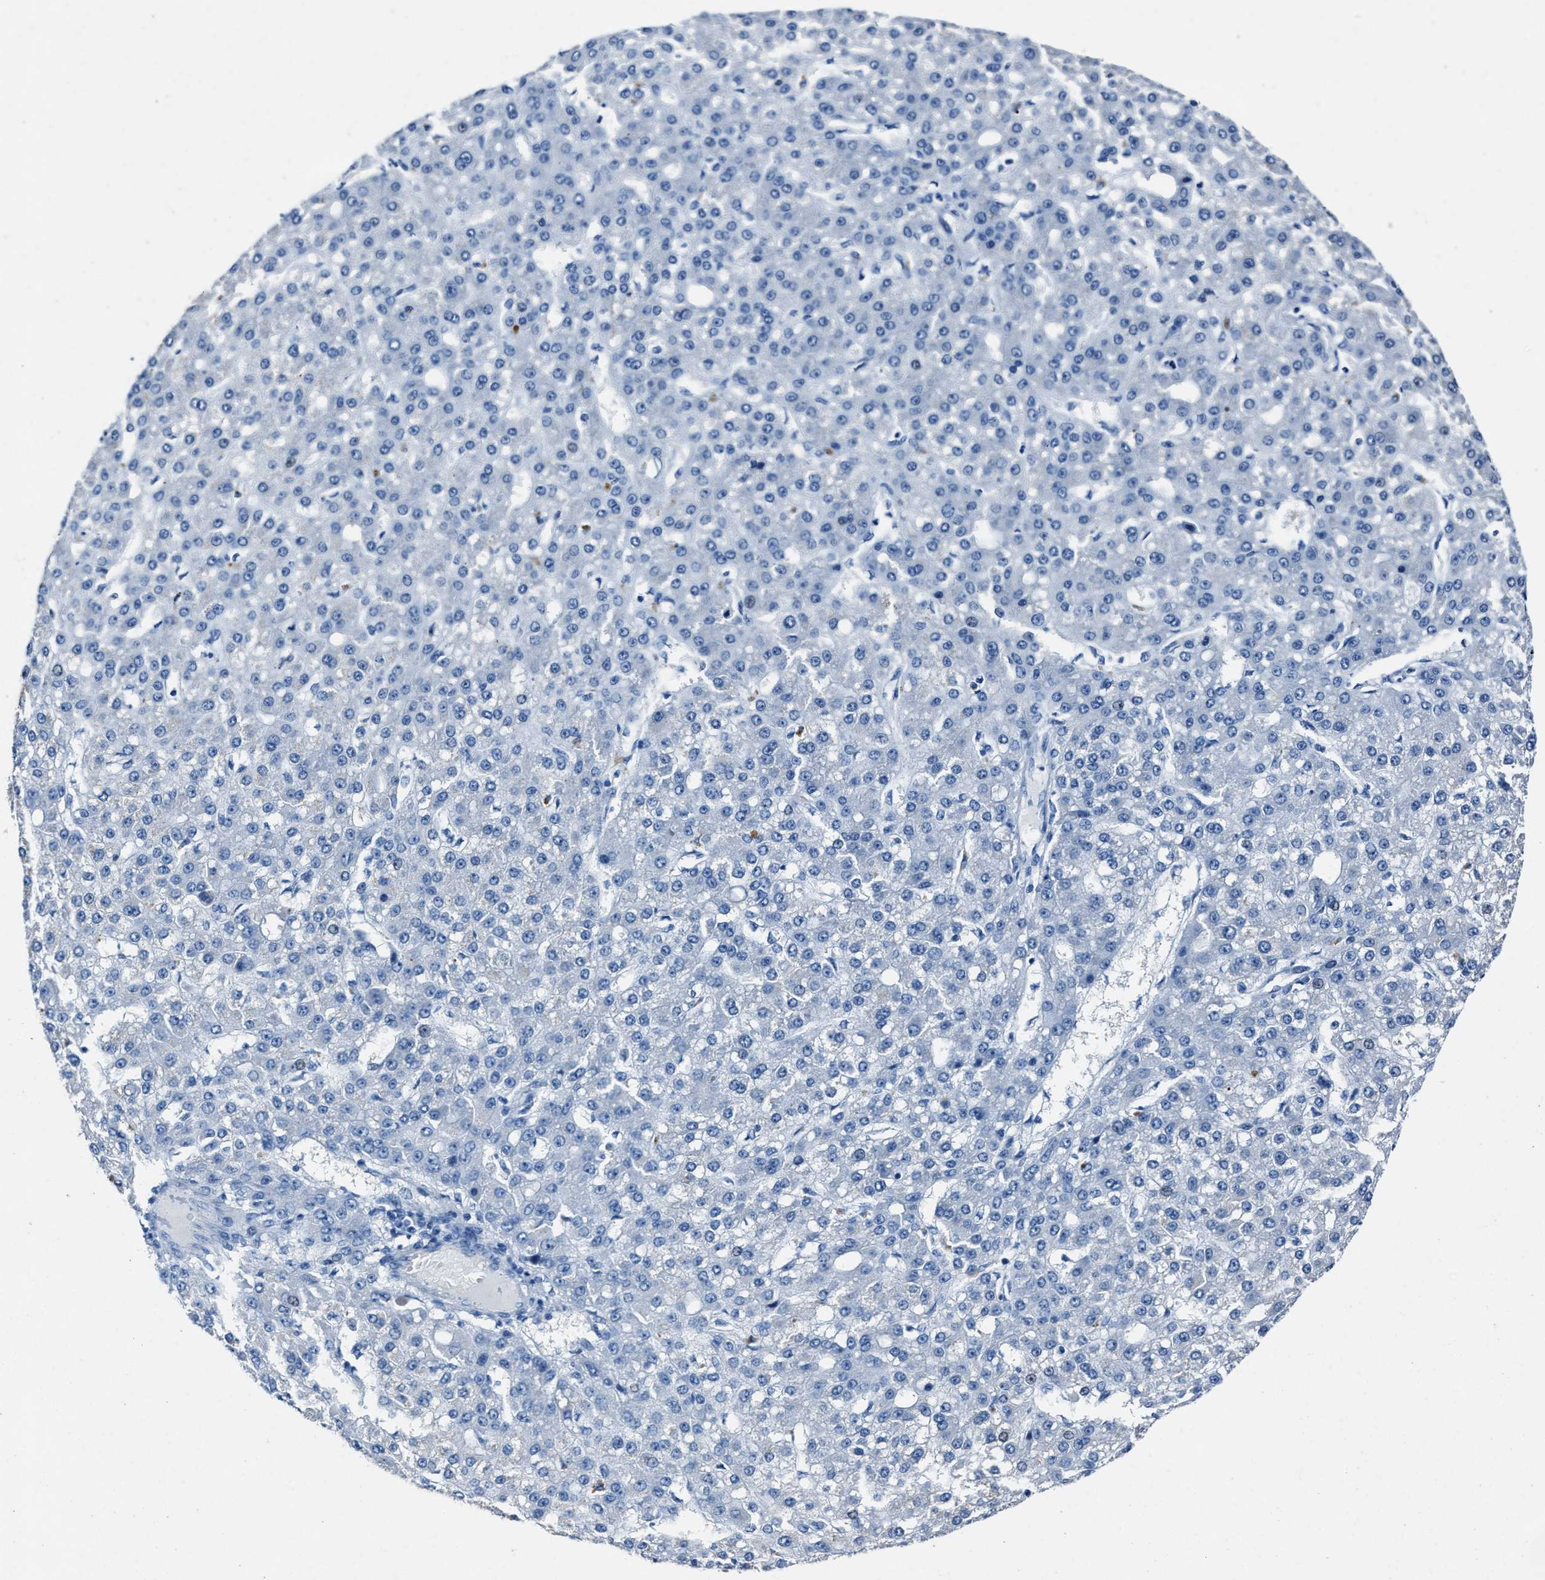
{"staining": {"intensity": "negative", "quantity": "none", "location": "none"}, "tissue": "liver cancer", "cell_type": "Tumor cells", "image_type": "cancer", "snomed": [{"axis": "morphology", "description": "Carcinoma, Hepatocellular, NOS"}, {"axis": "topography", "description": "Liver"}], "caption": "Image shows no protein positivity in tumor cells of hepatocellular carcinoma (liver) tissue.", "gene": "NACAD", "patient": {"sex": "male", "age": 67}}